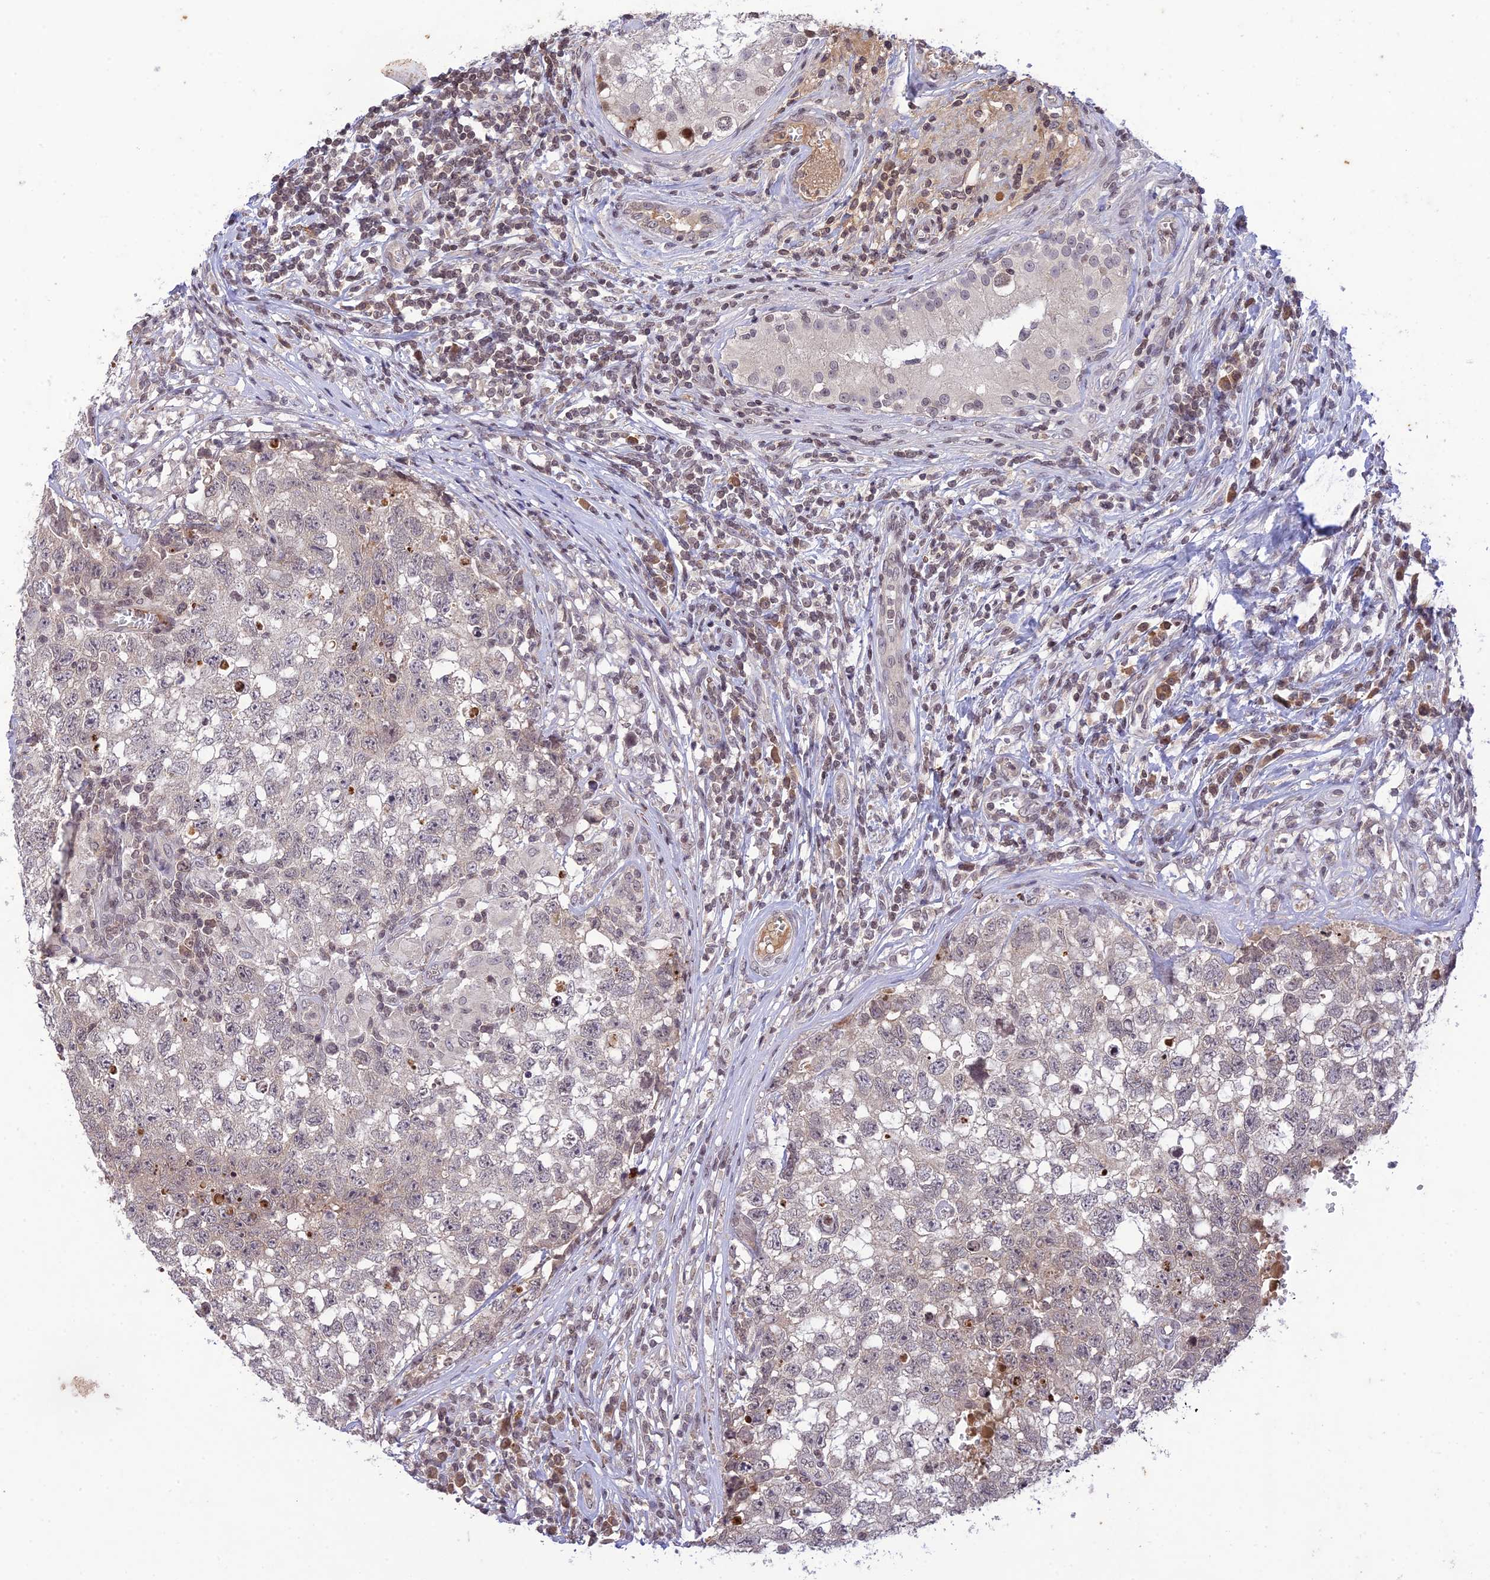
{"staining": {"intensity": "negative", "quantity": "none", "location": "none"}, "tissue": "testis cancer", "cell_type": "Tumor cells", "image_type": "cancer", "snomed": [{"axis": "morphology", "description": "Seminoma, NOS"}, {"axis": "morphology", "description": "Carcinoma, Embryonal, NOS"}, {"axis": "topography", "description": "Testis"}], "caption": "The IHC photomicrograph has no significant staining in tumor cells of testis cancer tissue.", "gene": "TEKT1", "patient": {"sex": "male", "age": 29}}